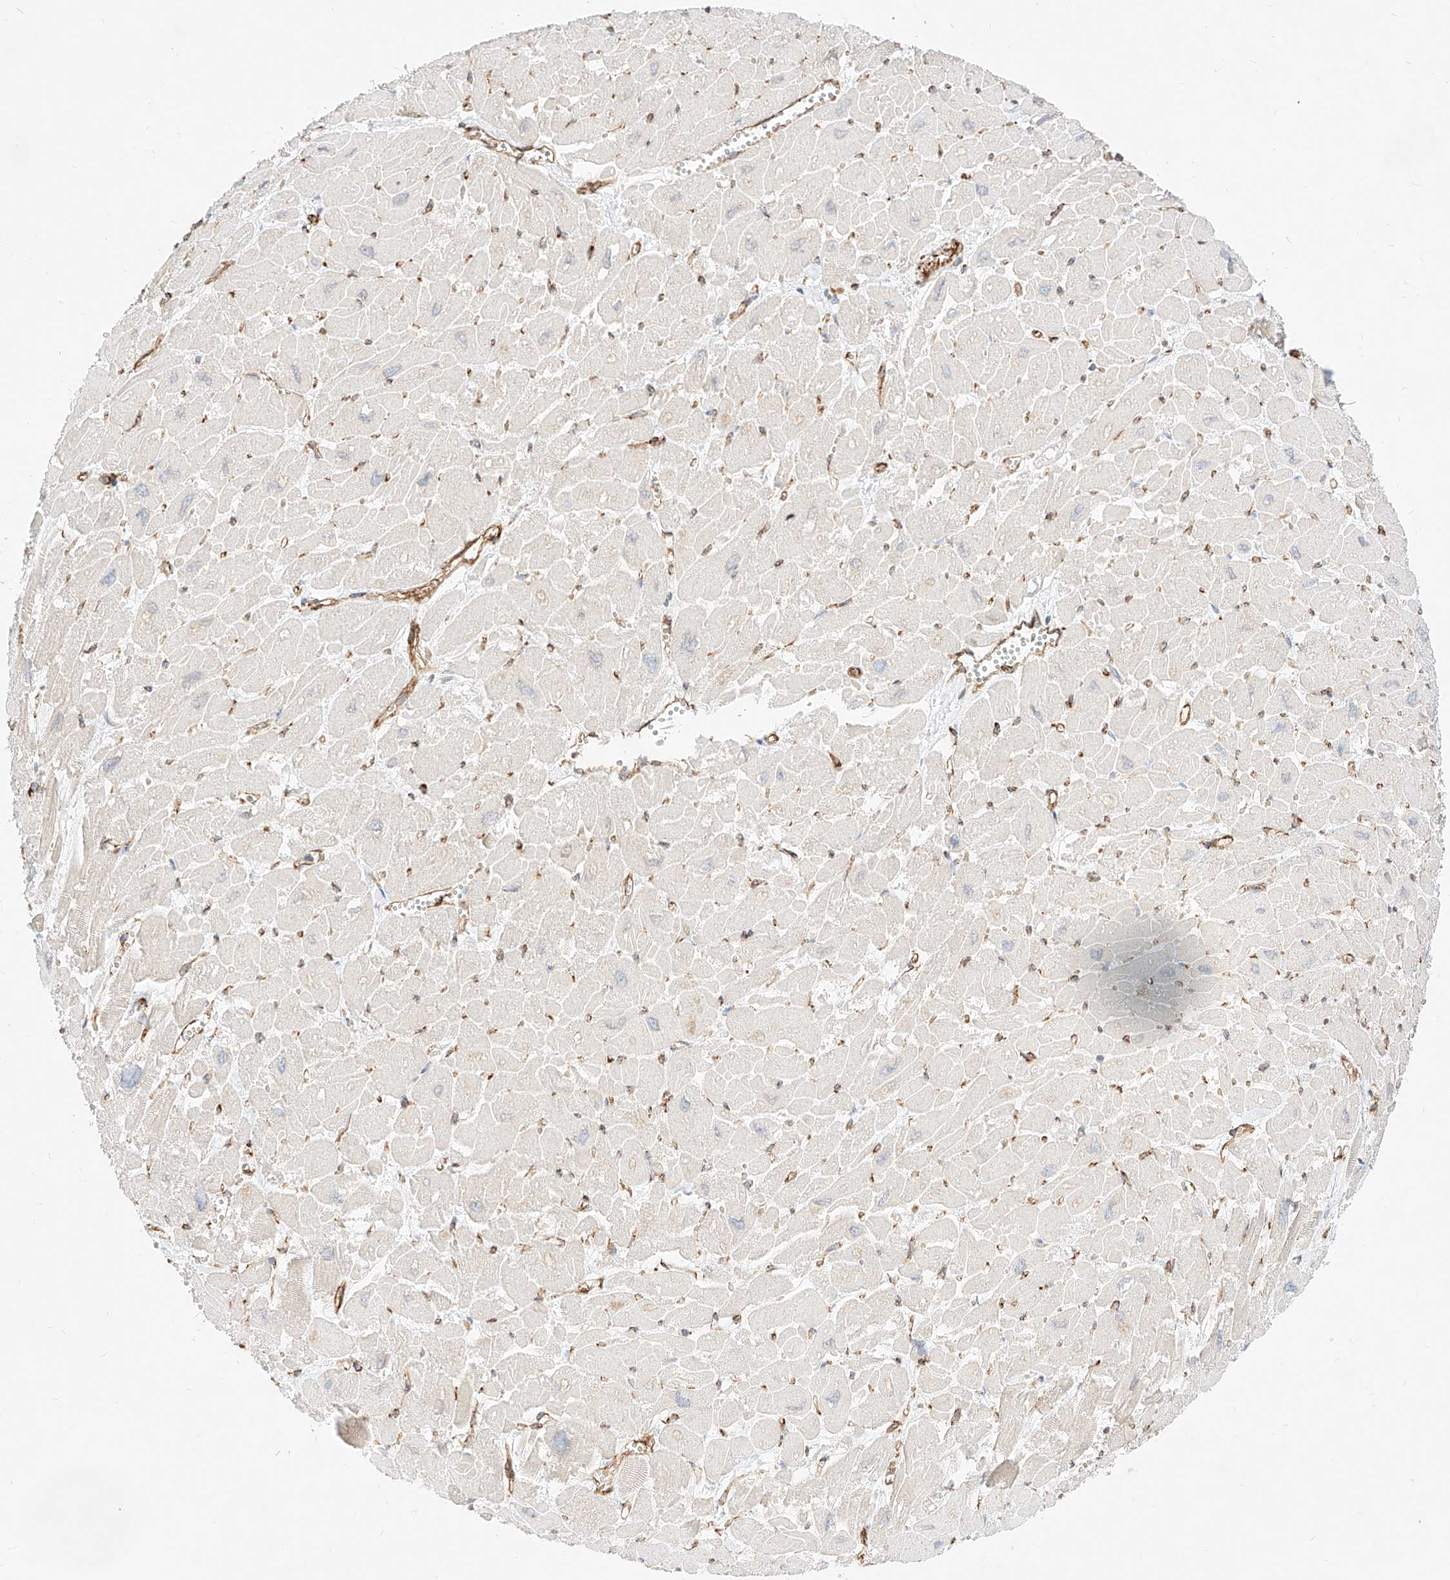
{"staining": {"intensity": "moderate", "quantity": "25%-75%", "location": "cytoplasmic/membranous"}, "tissue": "heart muscle", "cell_type": "Cardiomyocytes", "image_type": "normal", "snomed": [{"axis": "morphology", "description": "Normal tissue, NOS"}, {"axis": "topography", "description": "Heart"}], "caption": "An image of heart muscle stained for a protein demonstrates moderate cytoplasmic/membranous brown staining in cardiomyocytes.", "gene": "CSGALNACT2", "patient": {"sex": "male", "age": 54}}